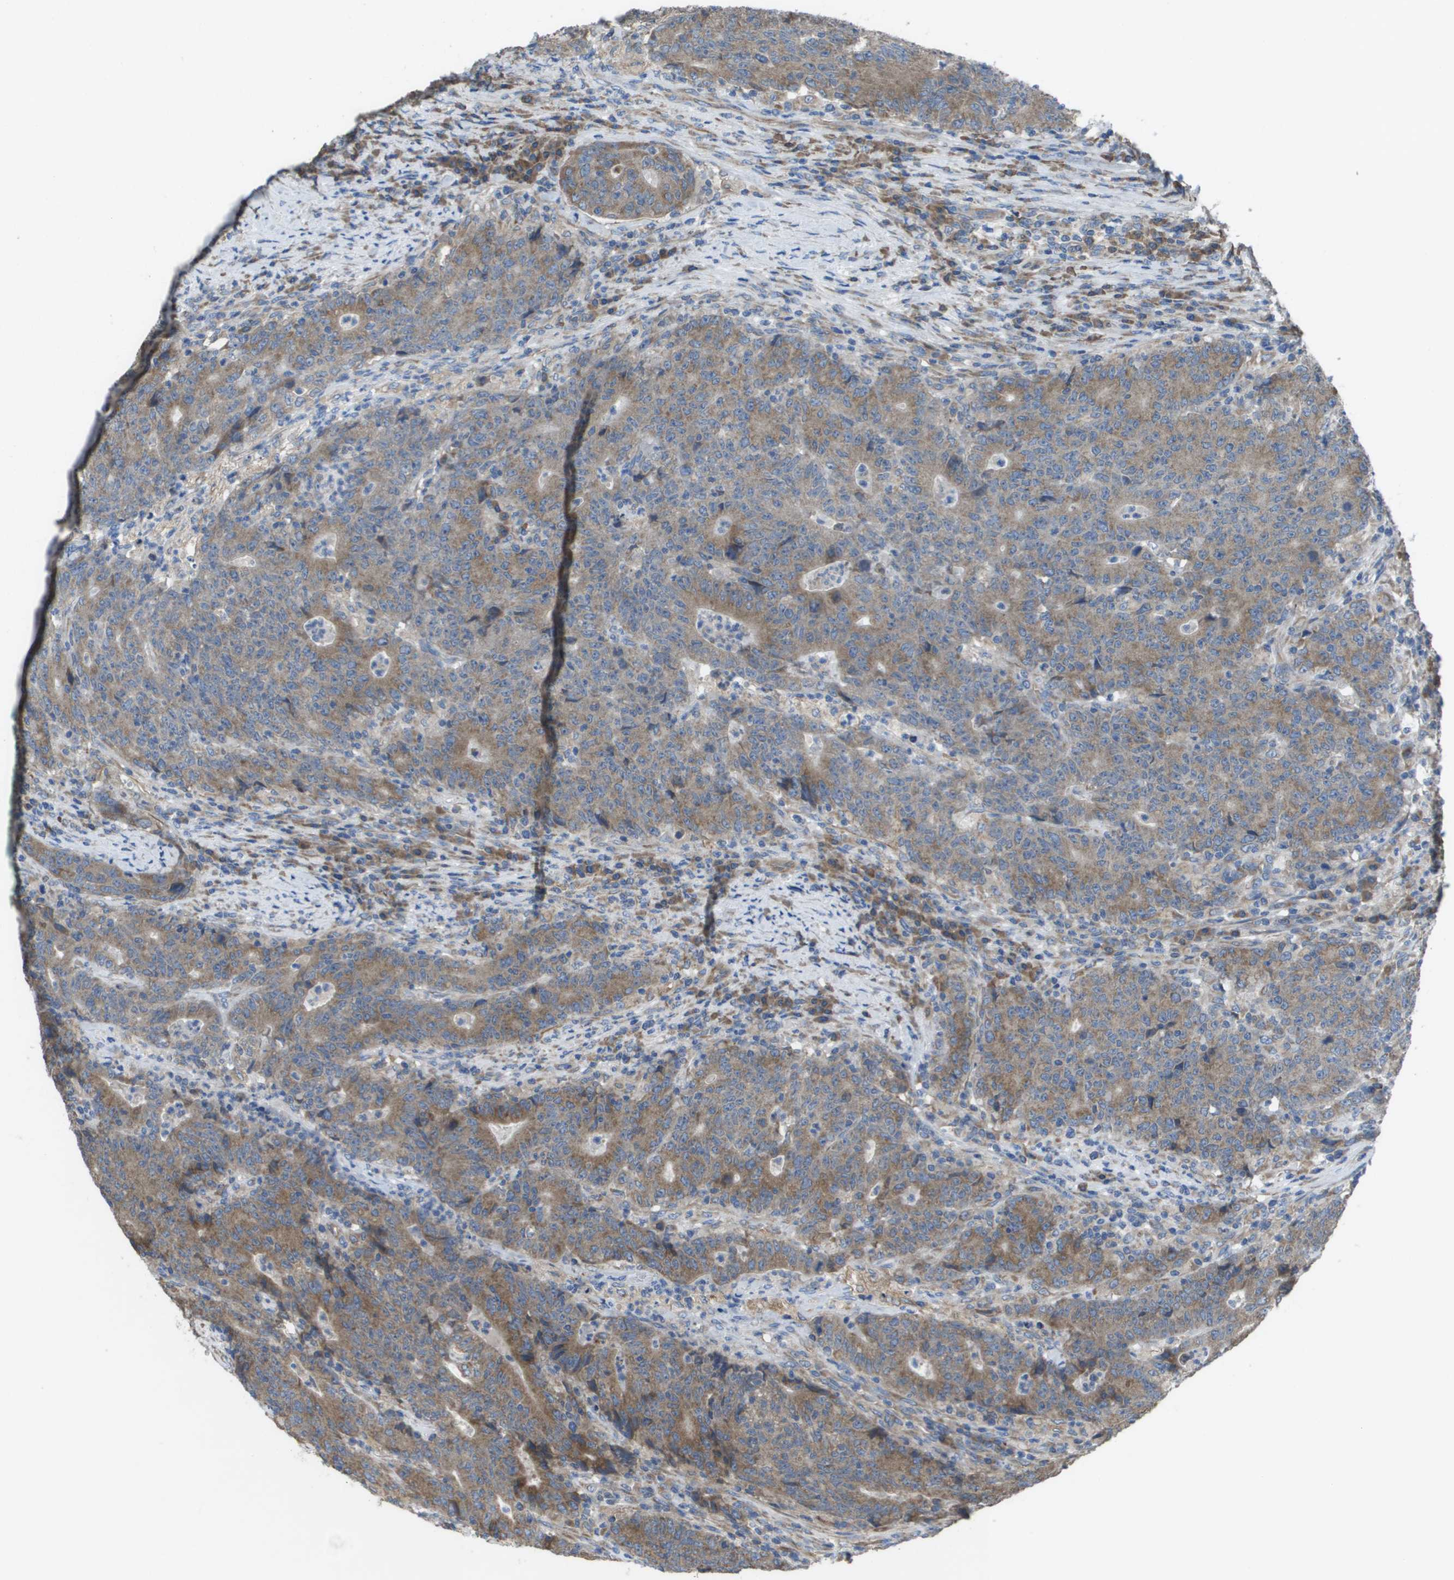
{"staining": {"intensity": "moderate", "quantity": "25%-75%", "location": "cytoplasmic/membranous"}, "tissue": "colorectal cancer", "cell_type": "Tumor cells", "image_type": "cancer", "snomed": [{"axis": "morphology", "description": "Normal tissue, NOS"}, {"axis": "morphology", "description": "Adenocarcinoma, NOS"}, {"axis": "topography", "description": "Colon"}], "caption": "Immunohistochemistry histopathology image of colorectal cancer stained for a protein (brown), which demonstrates medium levels of moderate cytoplasmic/membranous expression in approximately 25%-75% of tumor cells.", "gene": "CLCN2", "patient": {"sex": "female", "age": 75}}